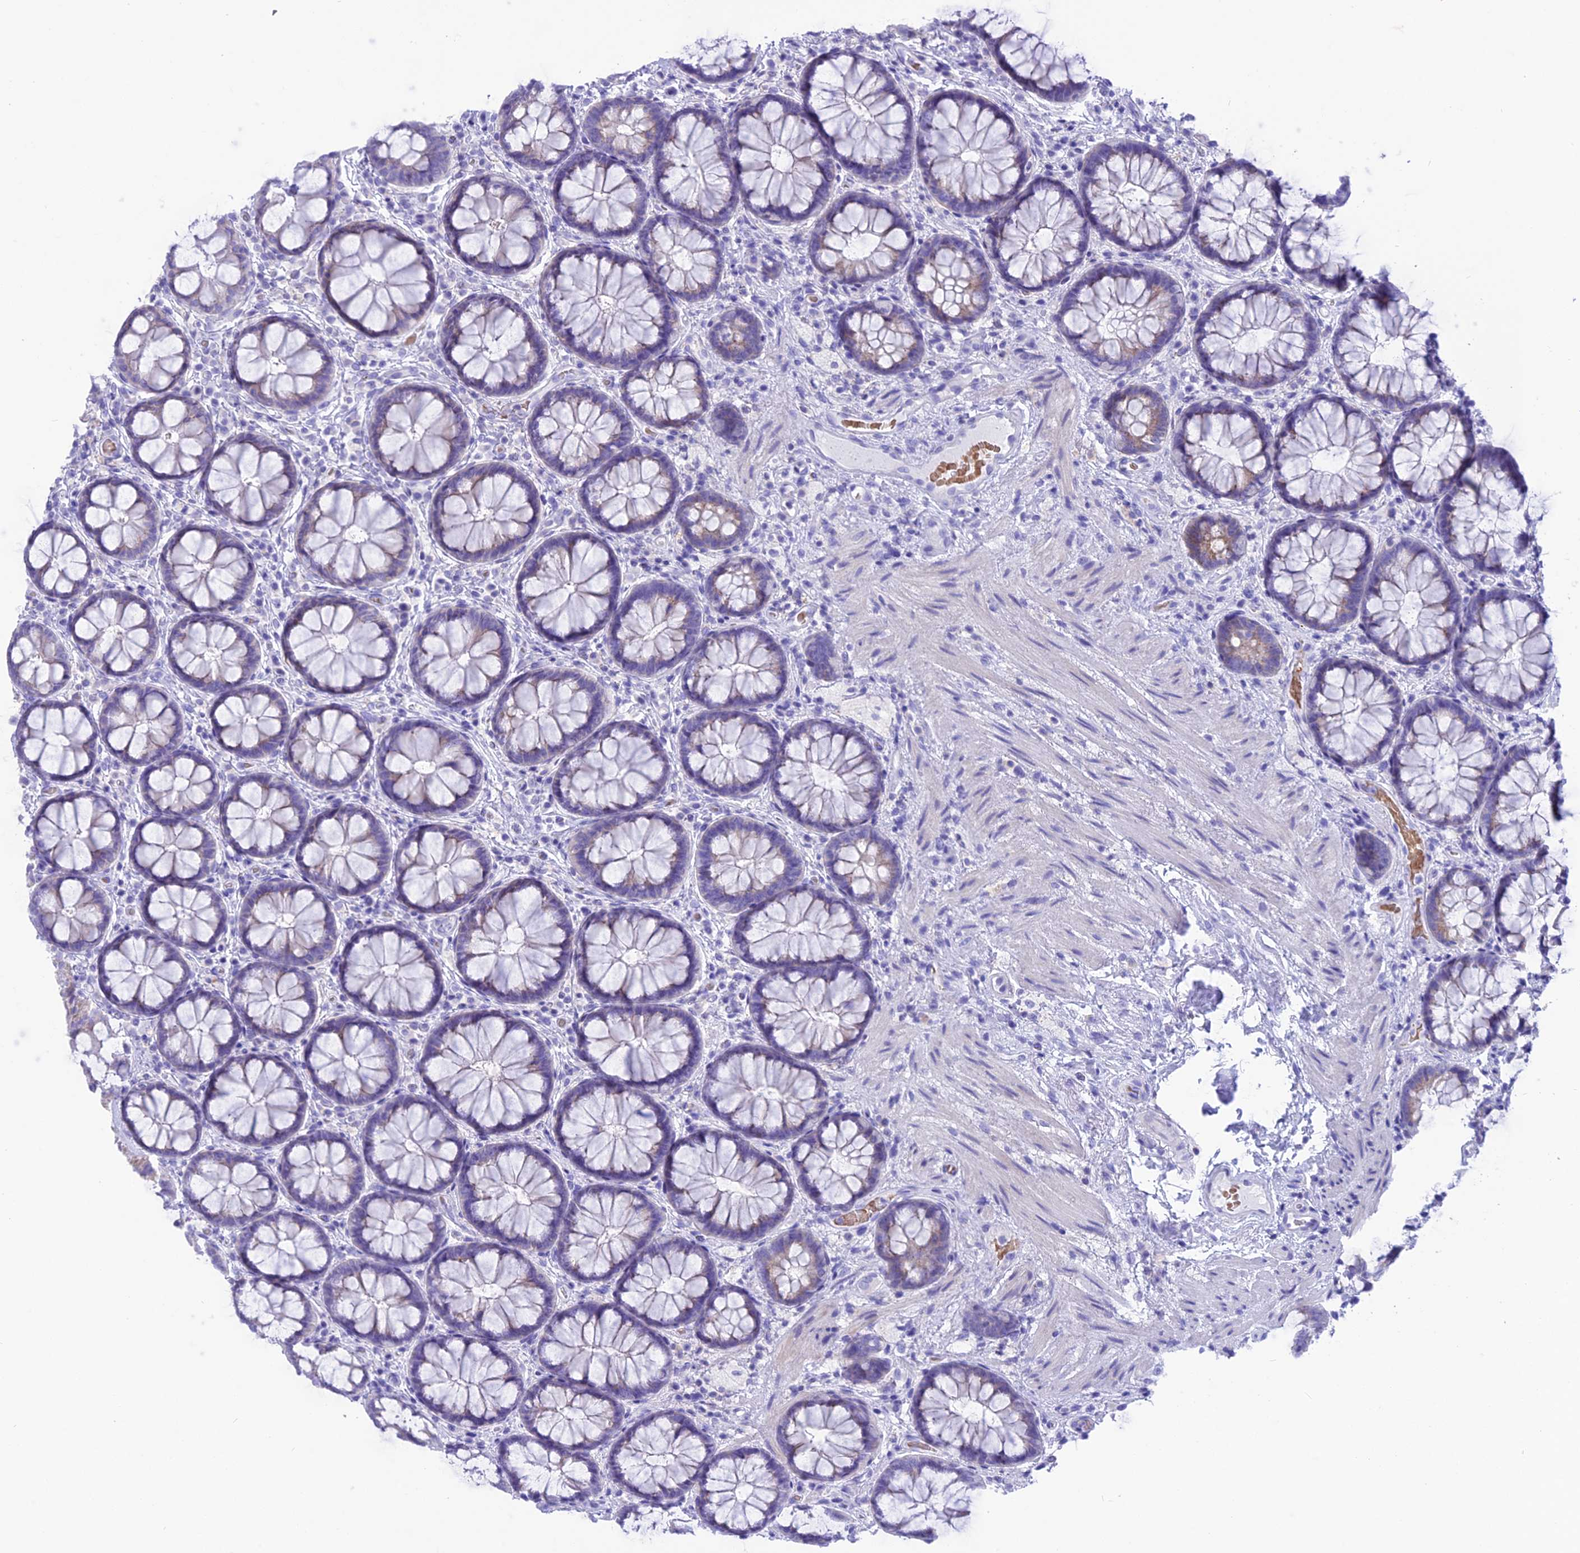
{"staining": {"intensity": "weak", "quantity": "<25%", "location": "cytoplasmic/membranous"}, "tissue": "rectum", "cell_type": "Glandular cells", "image_type": "normal", "snomed": [{"axis": "morphology", "description": "Normal tissue, NOS"}, {"axis": "topography", "description": "Rectum"}], "caption": "High magnification brightfield microscopy of benign rectum stained with DAB (brown) and counterstained with hematoxylin (blue): glandular cells show no significant staining.", "gene": "GLYATL1B", "patient": {"sex": "male", "age": 83}}